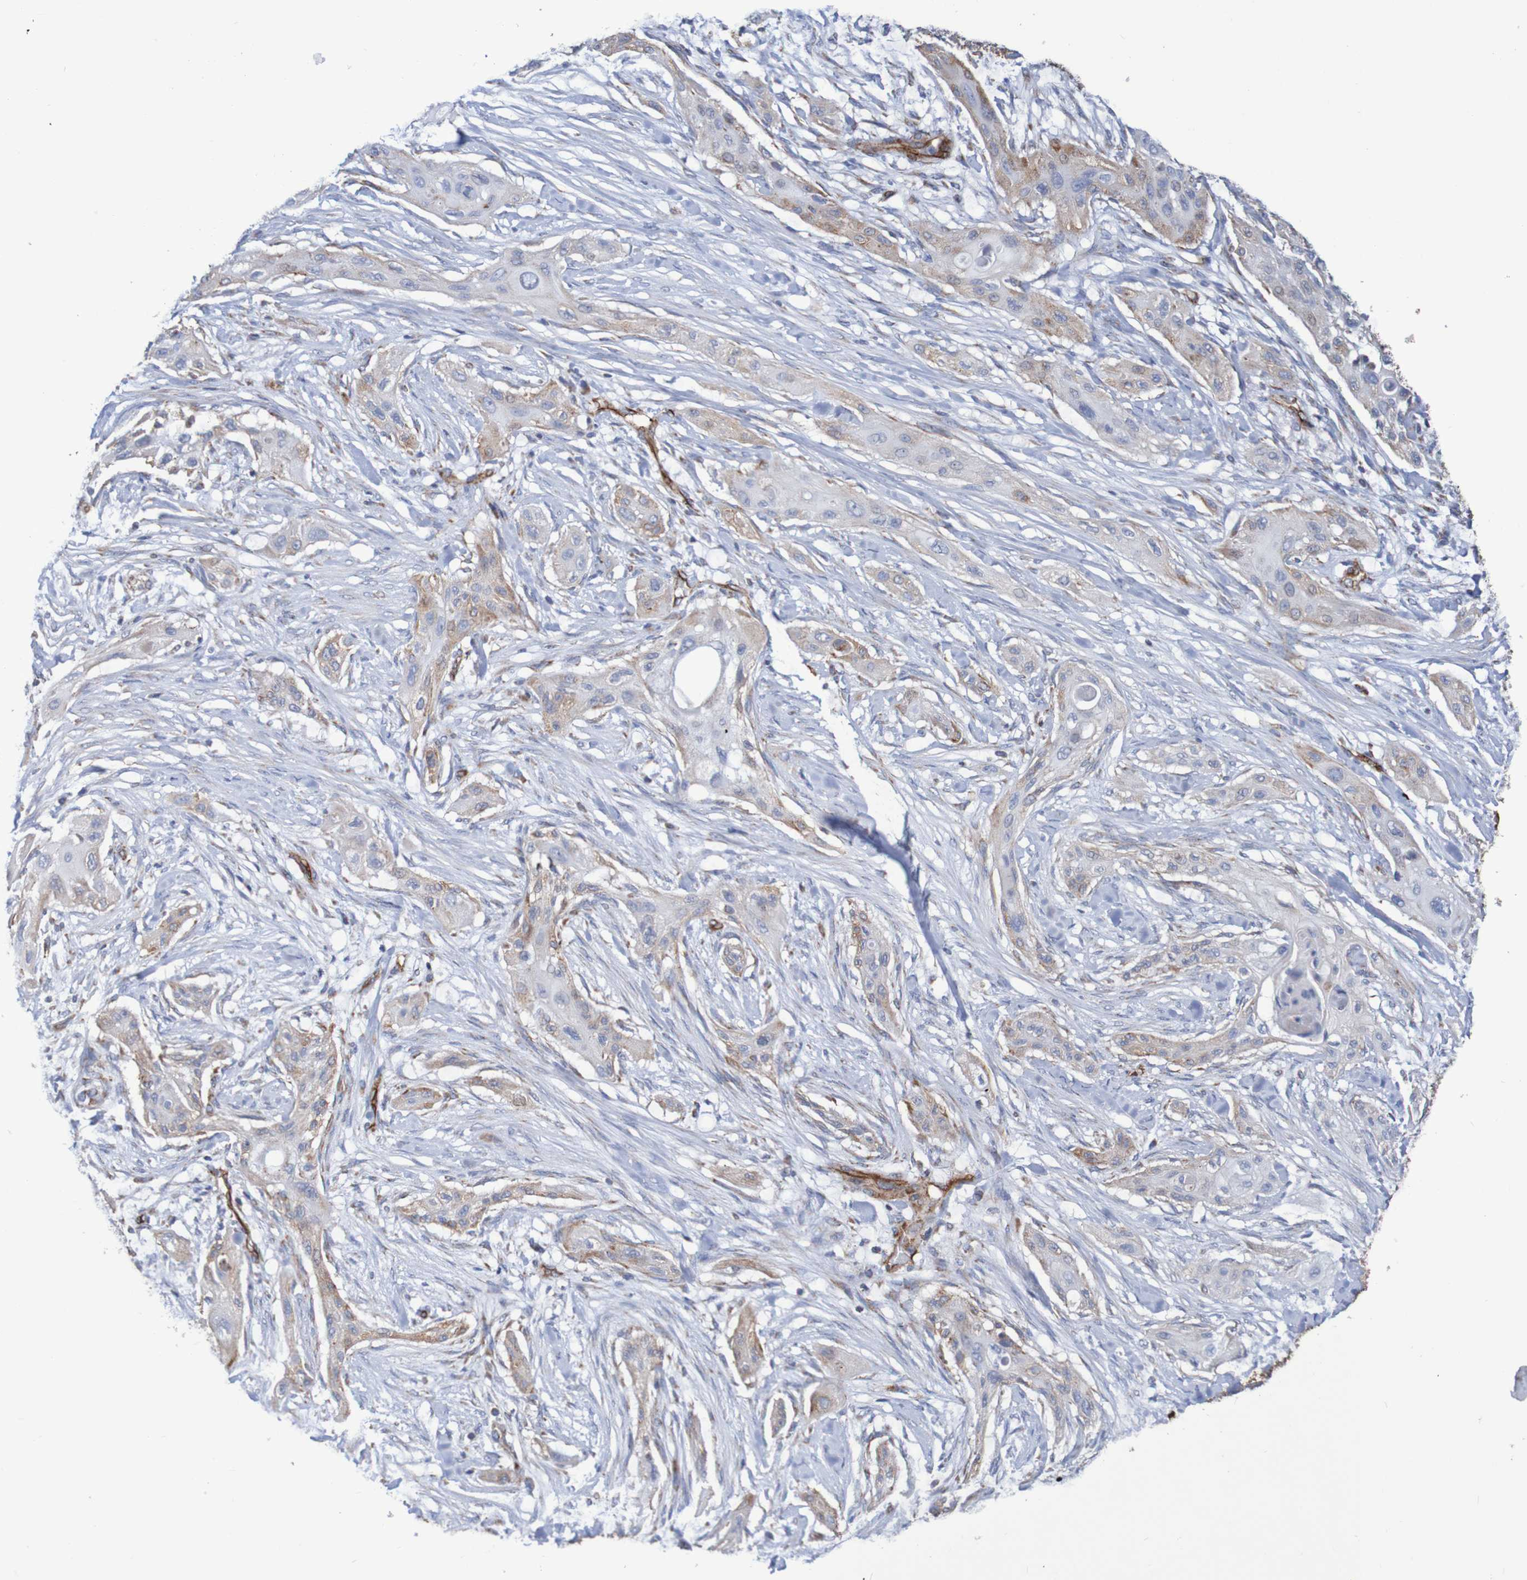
{"staining": {"intensity": "weak", "quantity": ">75%", "location": "cytoplasmic/membranous"}, "tissue": "lung cancer", "cell_type": "Tumor cells", "image_type": "cancer", "snomed": [{"axis": "morphology", "description": "Squamous cell carcinoma, NOS"}, {"axis": "topography", "description": "Lung"}], "caption": "An immunohistochemistry image of tumor tissue is shown. Protein staining in brown shows weak cytoplasmic/membranous positivity in lung squamous cell carcinoma within tumor cells.", "gene": "MMEL1", "patient": {"sex": "female", "age": 47}}